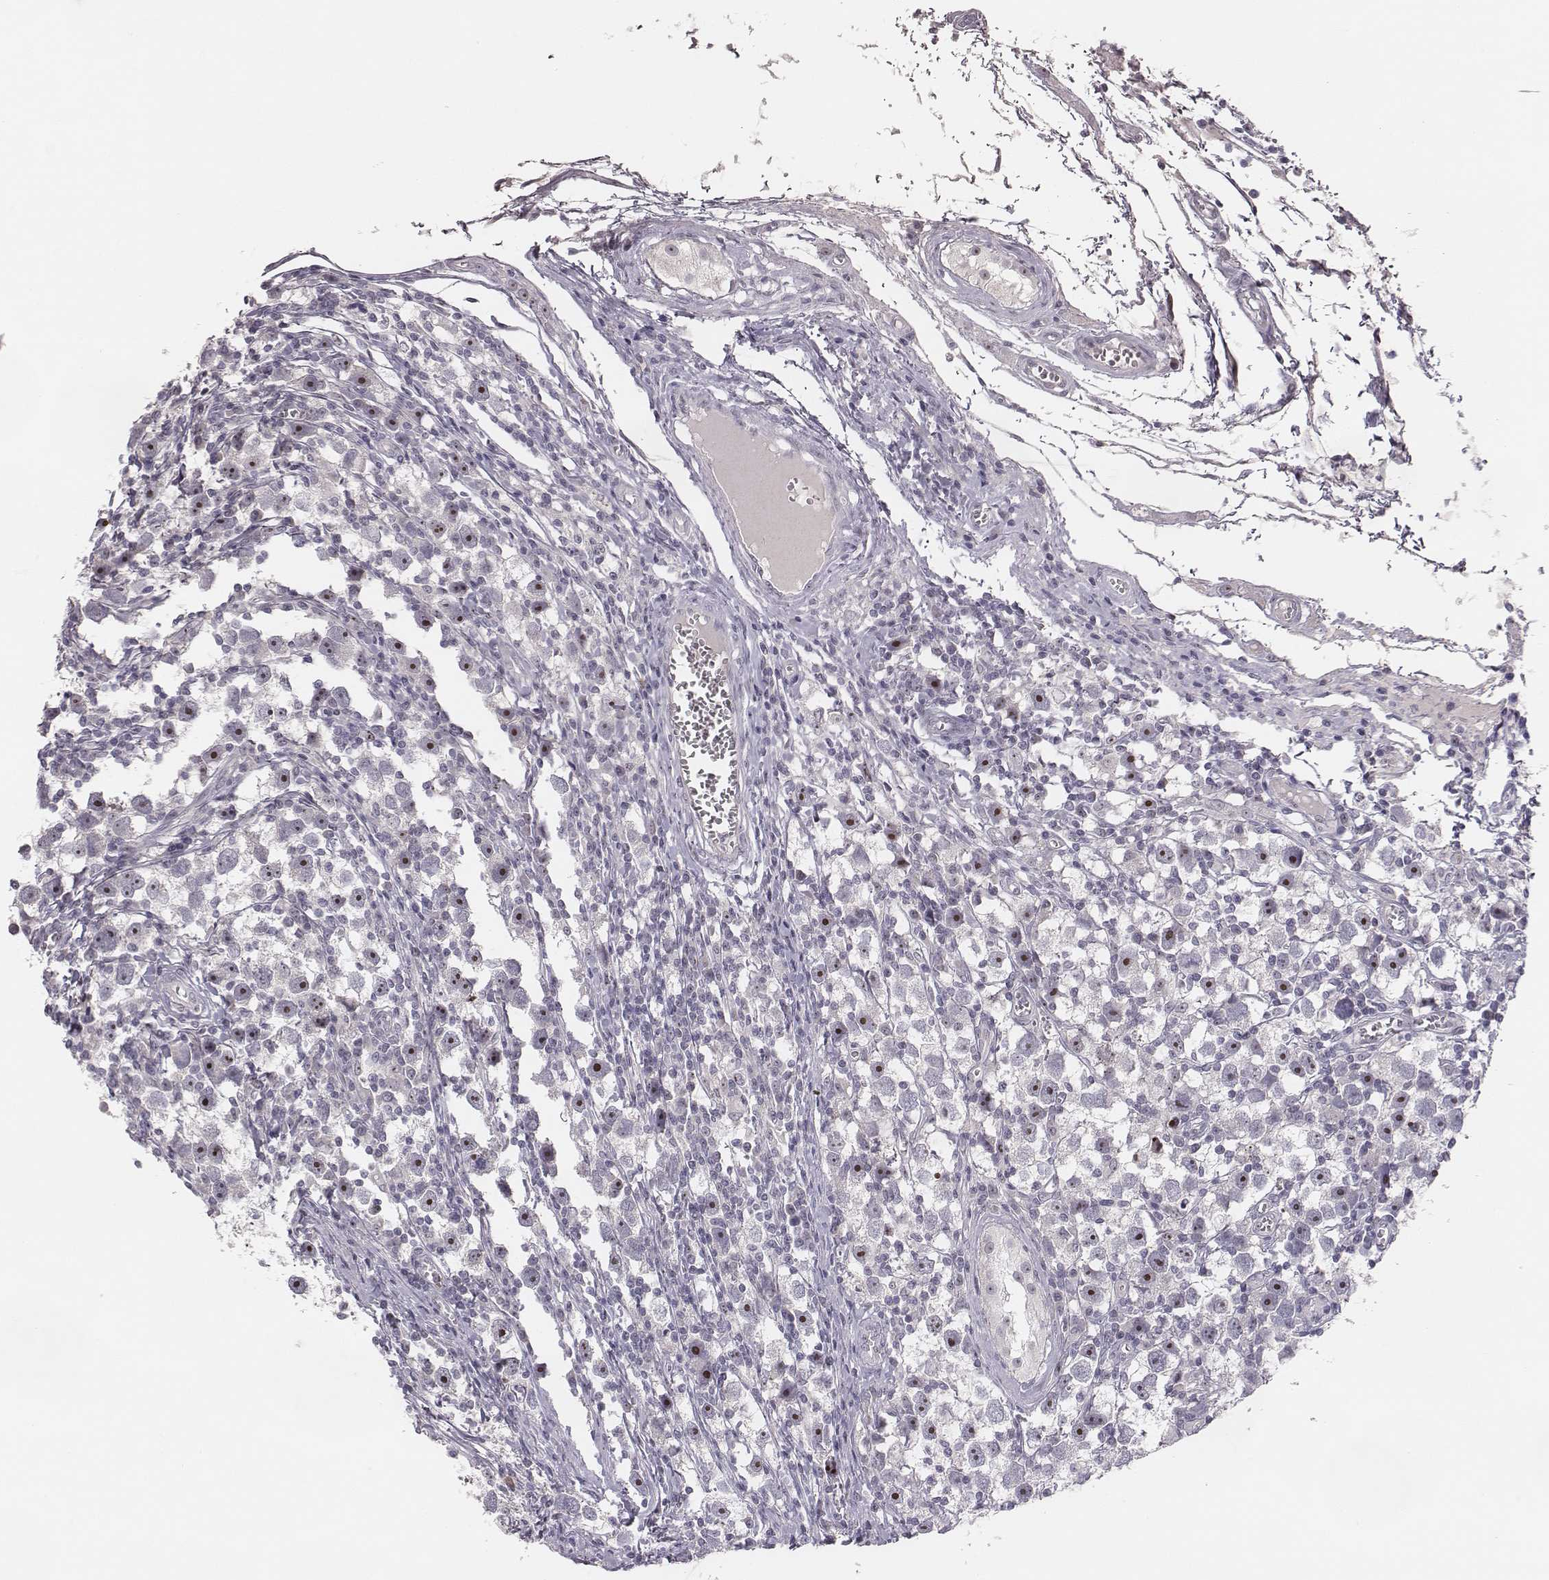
{"staining": {"intensity": "strong", "quantity": ">75%", "location": "nuclear"}, "tissue": "testis cancer", "cell_type": "Tumor cells", "image_type": "cancer", "snomed": [{"axis": "morphology", "description": "Seminoma, NOS"}, {"axis": "topography", "description": "Testis"}], "caption": "Protein staining of testis cancer (seminoma) tissue demonstrates strong nuclear expression in approximately >75% of tumor cells.", "gene": "NIFK", "patient": {"sex": "male", "age": 30}}